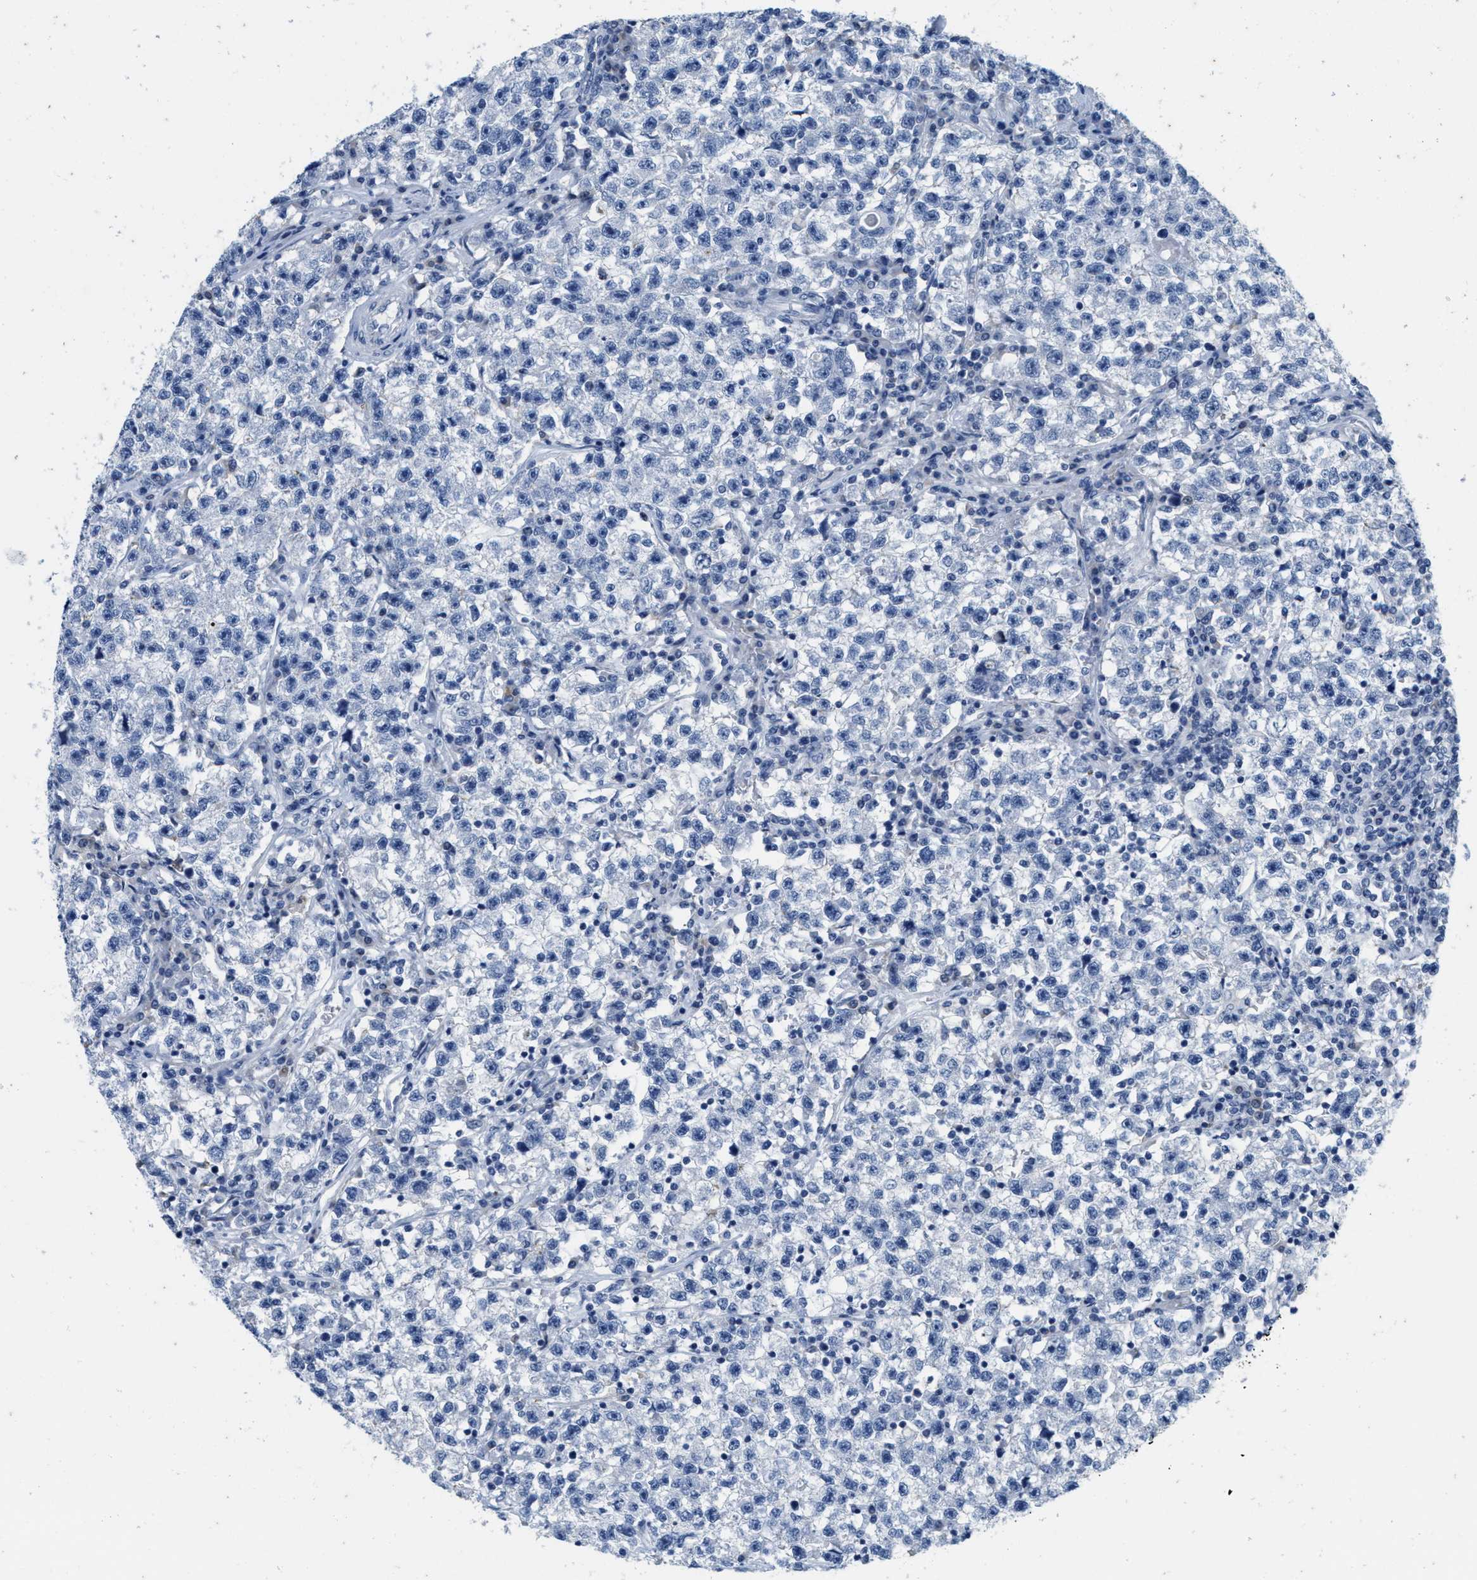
{"staining": {"intensity": "negative", "quantity": "none", "location": "none"}, "tissue": "testis cancer", "cell_type": "Tumor cells", "image_type": "cancer", "snomed": [{"axis": "morphology", "description": "Seminoma, NOS"}, {"axis": "topography", "description": "Testis"}], "caption": "IHC image of testis seminoma stained for a protein (brown), which displays no positivity in tumor cells. (Brightfield microscopy of DAB IHC at high magnification).", "gene": "ABCB11", "patient": {"sex": "male", "age": 22}}